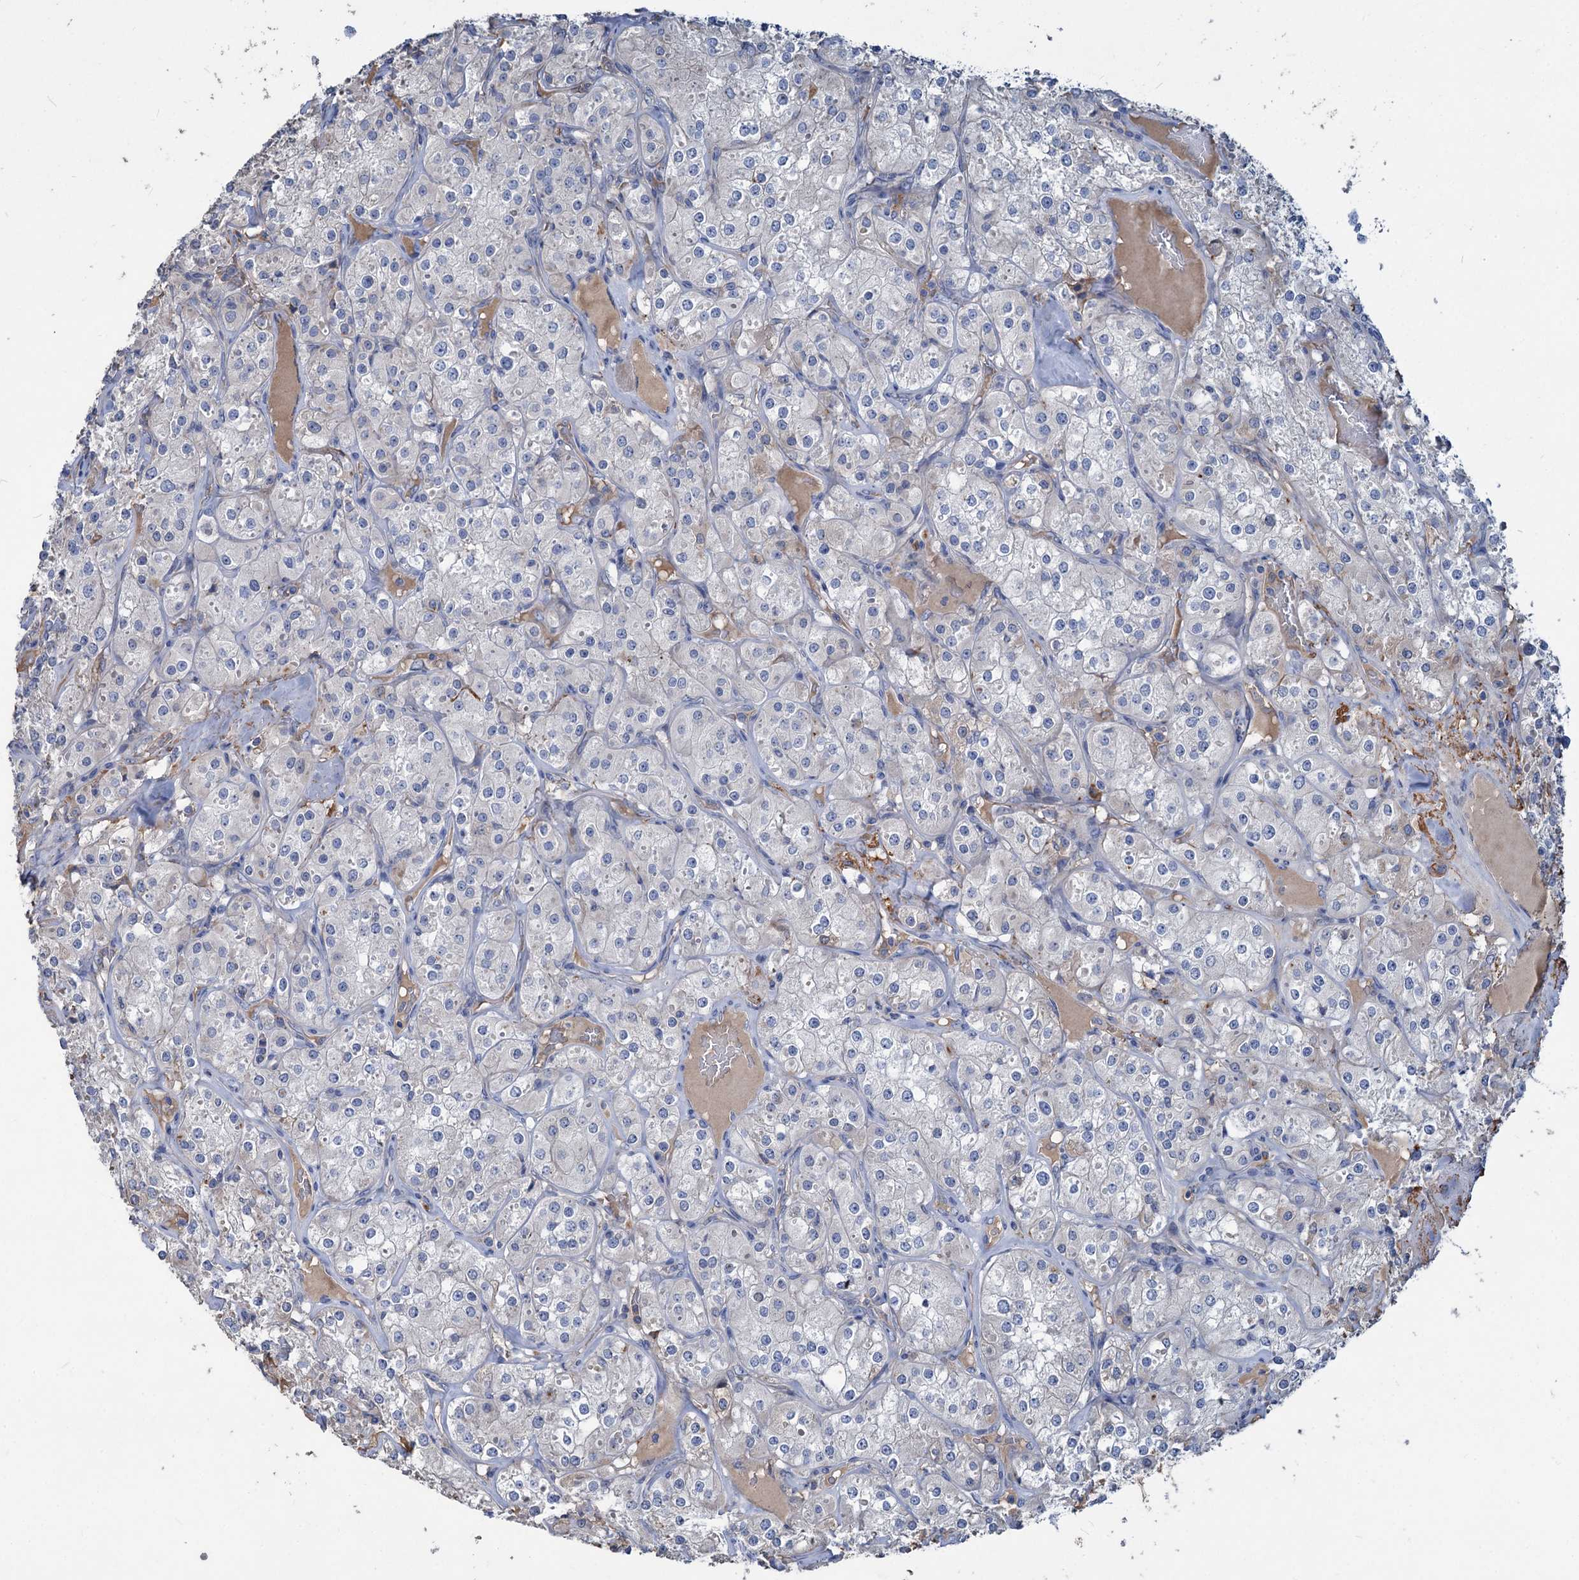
{"staining": {"intensity": "negative", "quantity": "none", "location": "none"}, "tissue": "renal cancer", "cell_type": "Tumor cells", "image_type": "cancer", "snomed": [{"axis": "morphology", "description": "Adenocarcinoma, NOS"}, {"axis": "topography", "description": "Kidney"}], "caption": "Micrograph shows no protein positivity in tumor cells of adenocarcinoma (renal) tissue. (Immunohistochemistry, brightfield microscopy, high magnification).", "gene": "URAD", "patient": {"sex": "male", "age": 77}}